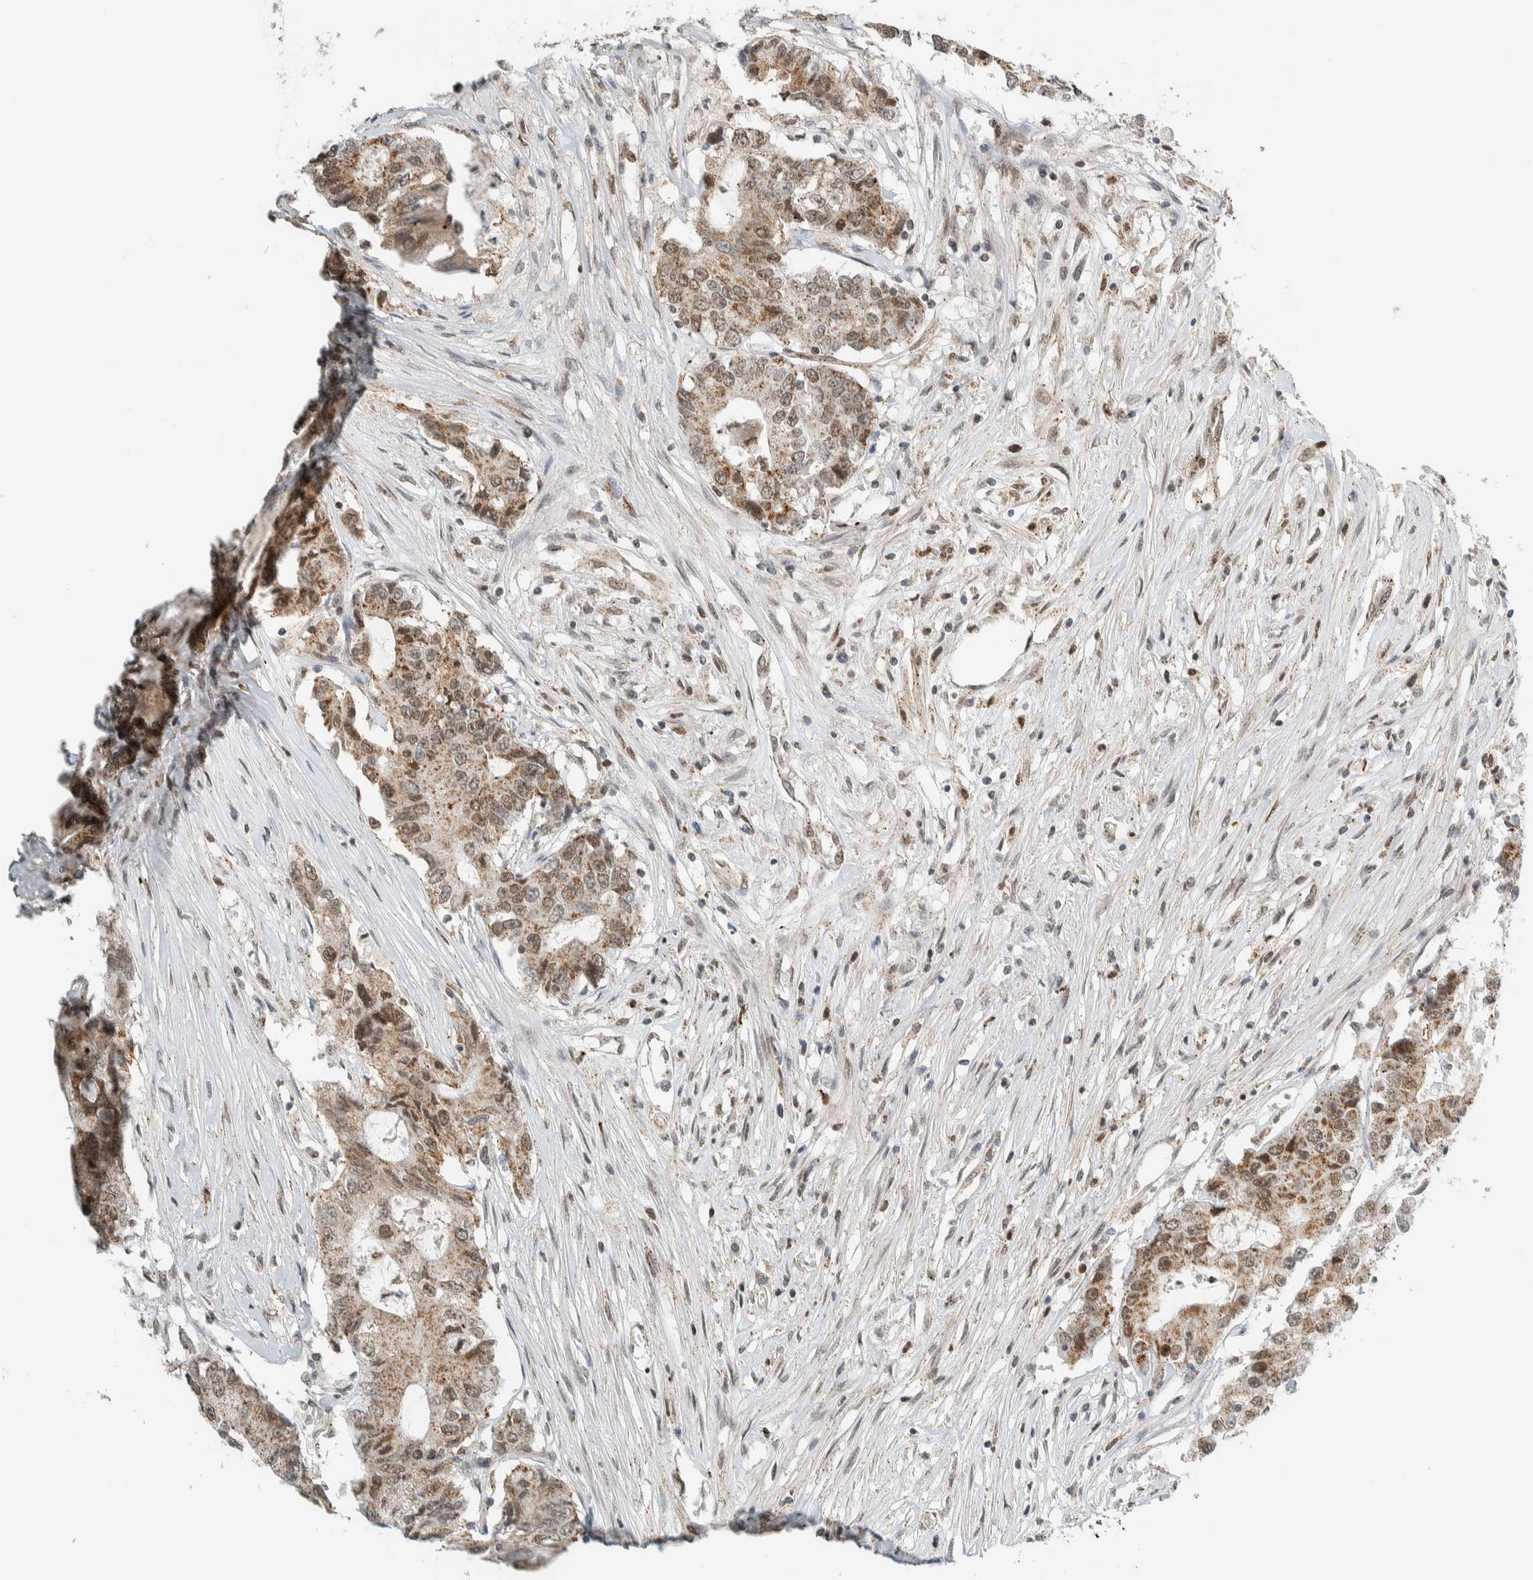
{"staining": {"intensity": "moderate", "quantity": ">75%", "location": "cytoplasmic/membranous,nuclear"}, "tissue": "colorectal cancer", "cell_type": "Tumor cells", "image_type": "cancer", "snomed": [{"axis": "morphology", "description": "Adenocarcinoma, NOS"}, {"axis": "topography", "description": "Colon"}], "caption": "Immunohistochemistry (IHC) of colorectal adenocarcinoma exhibits medium levels of moderate cytoplasmic/membranous and nuclear staining in approximately >75% of tumor cells.", "gene": "TFE3", "patient": {"sex": "female", "age": 77}}